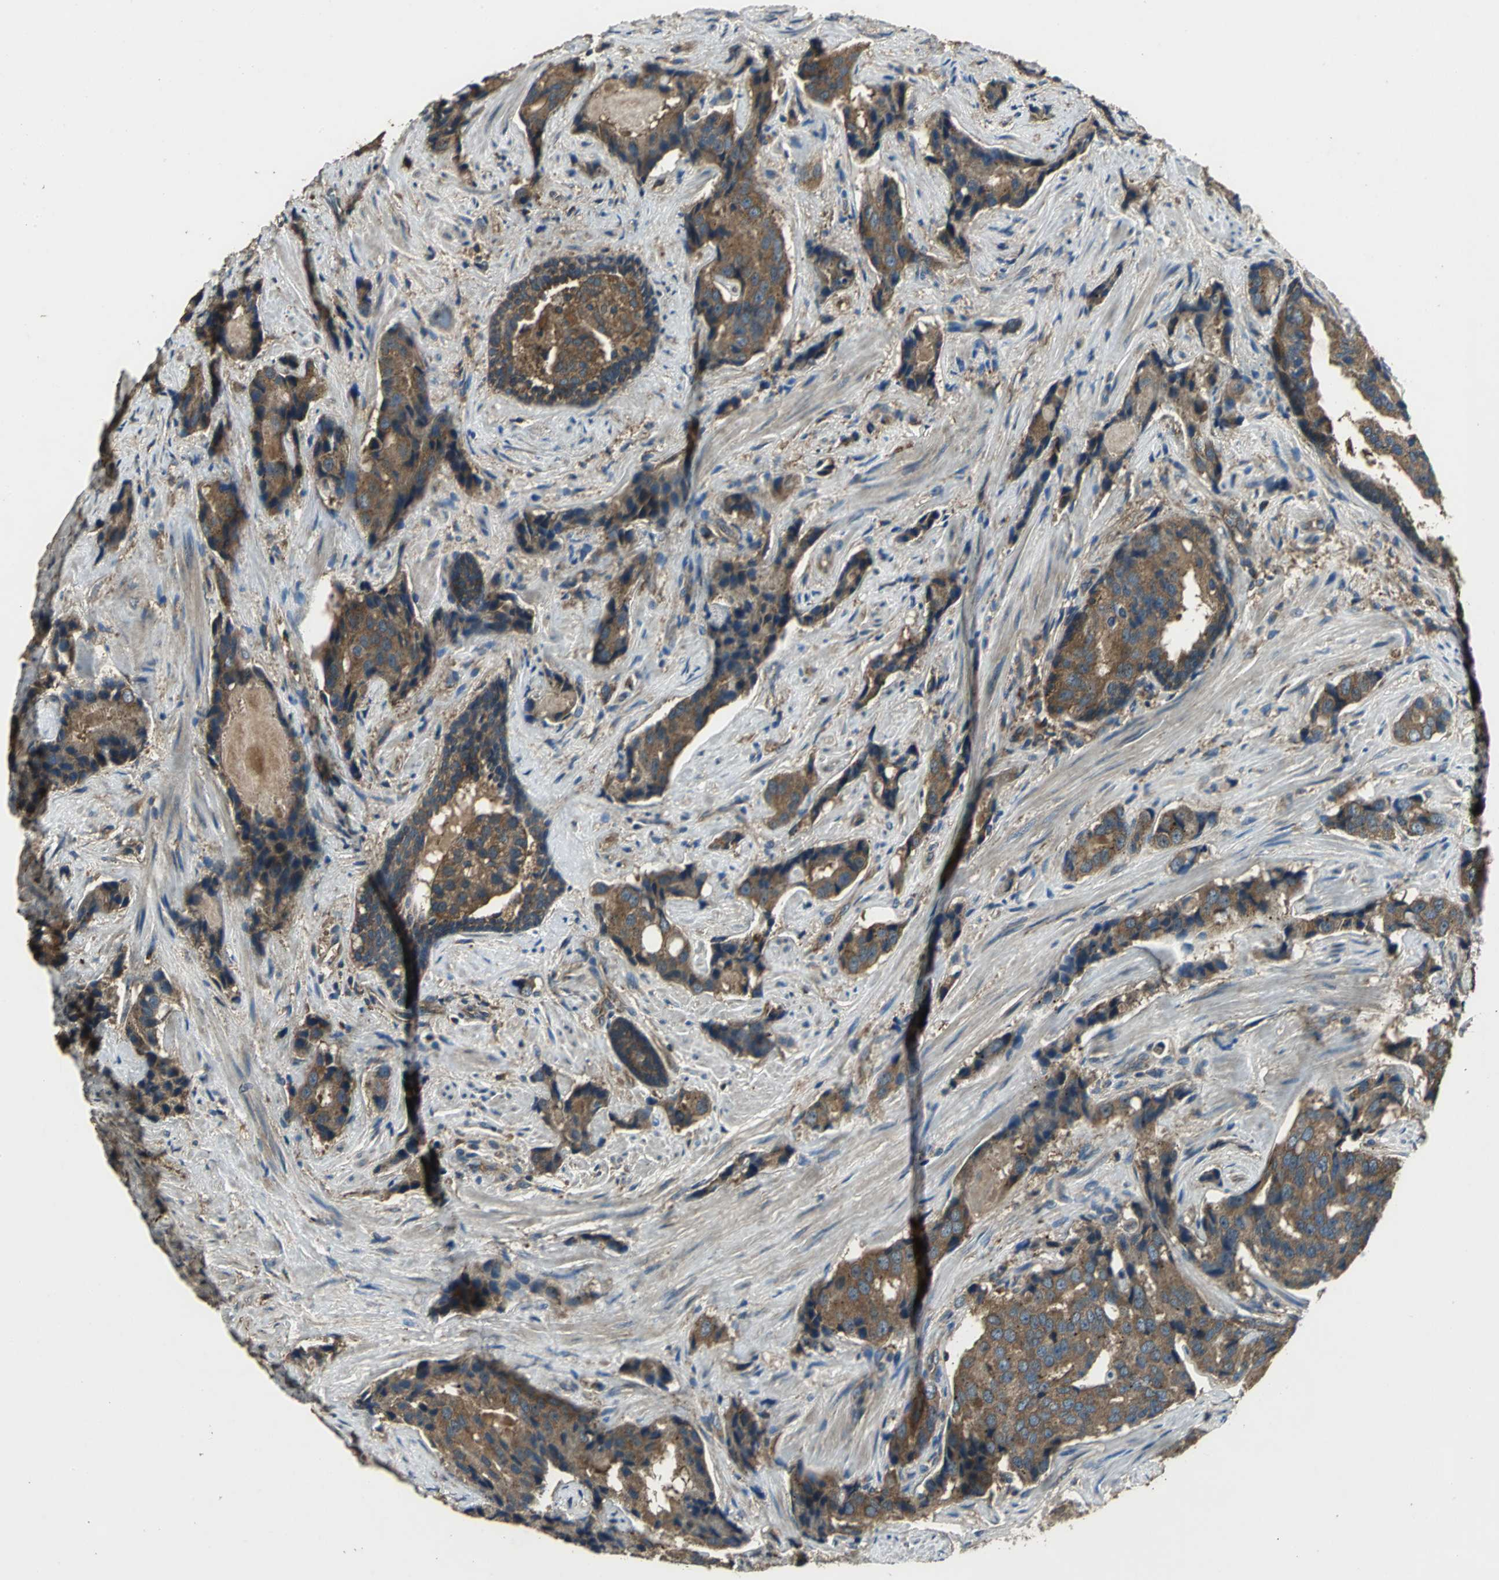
{"staining": {"intensity": "moderate", "quantity": ">75%", "location": "cytoplasmic/membranous"}, "tissue": "prostate cancer", "cell_type": "Tumor cells", "image_type": "cancer", "snomed": [{"axis": "morphology", "description": "Adenocarcinoma, High grade"}, {"axis": "topography", "description": "Prostate"}], "caption": "Prostate adenocarcinoma (high-grade) was stained to show a protein in brown. There is medium levels of moderate cytoplasmic/membranous positivity in approximately >75% of tumor cells.", "gene": "IRF3", "patient": {"sex": "male", "age": 58}}